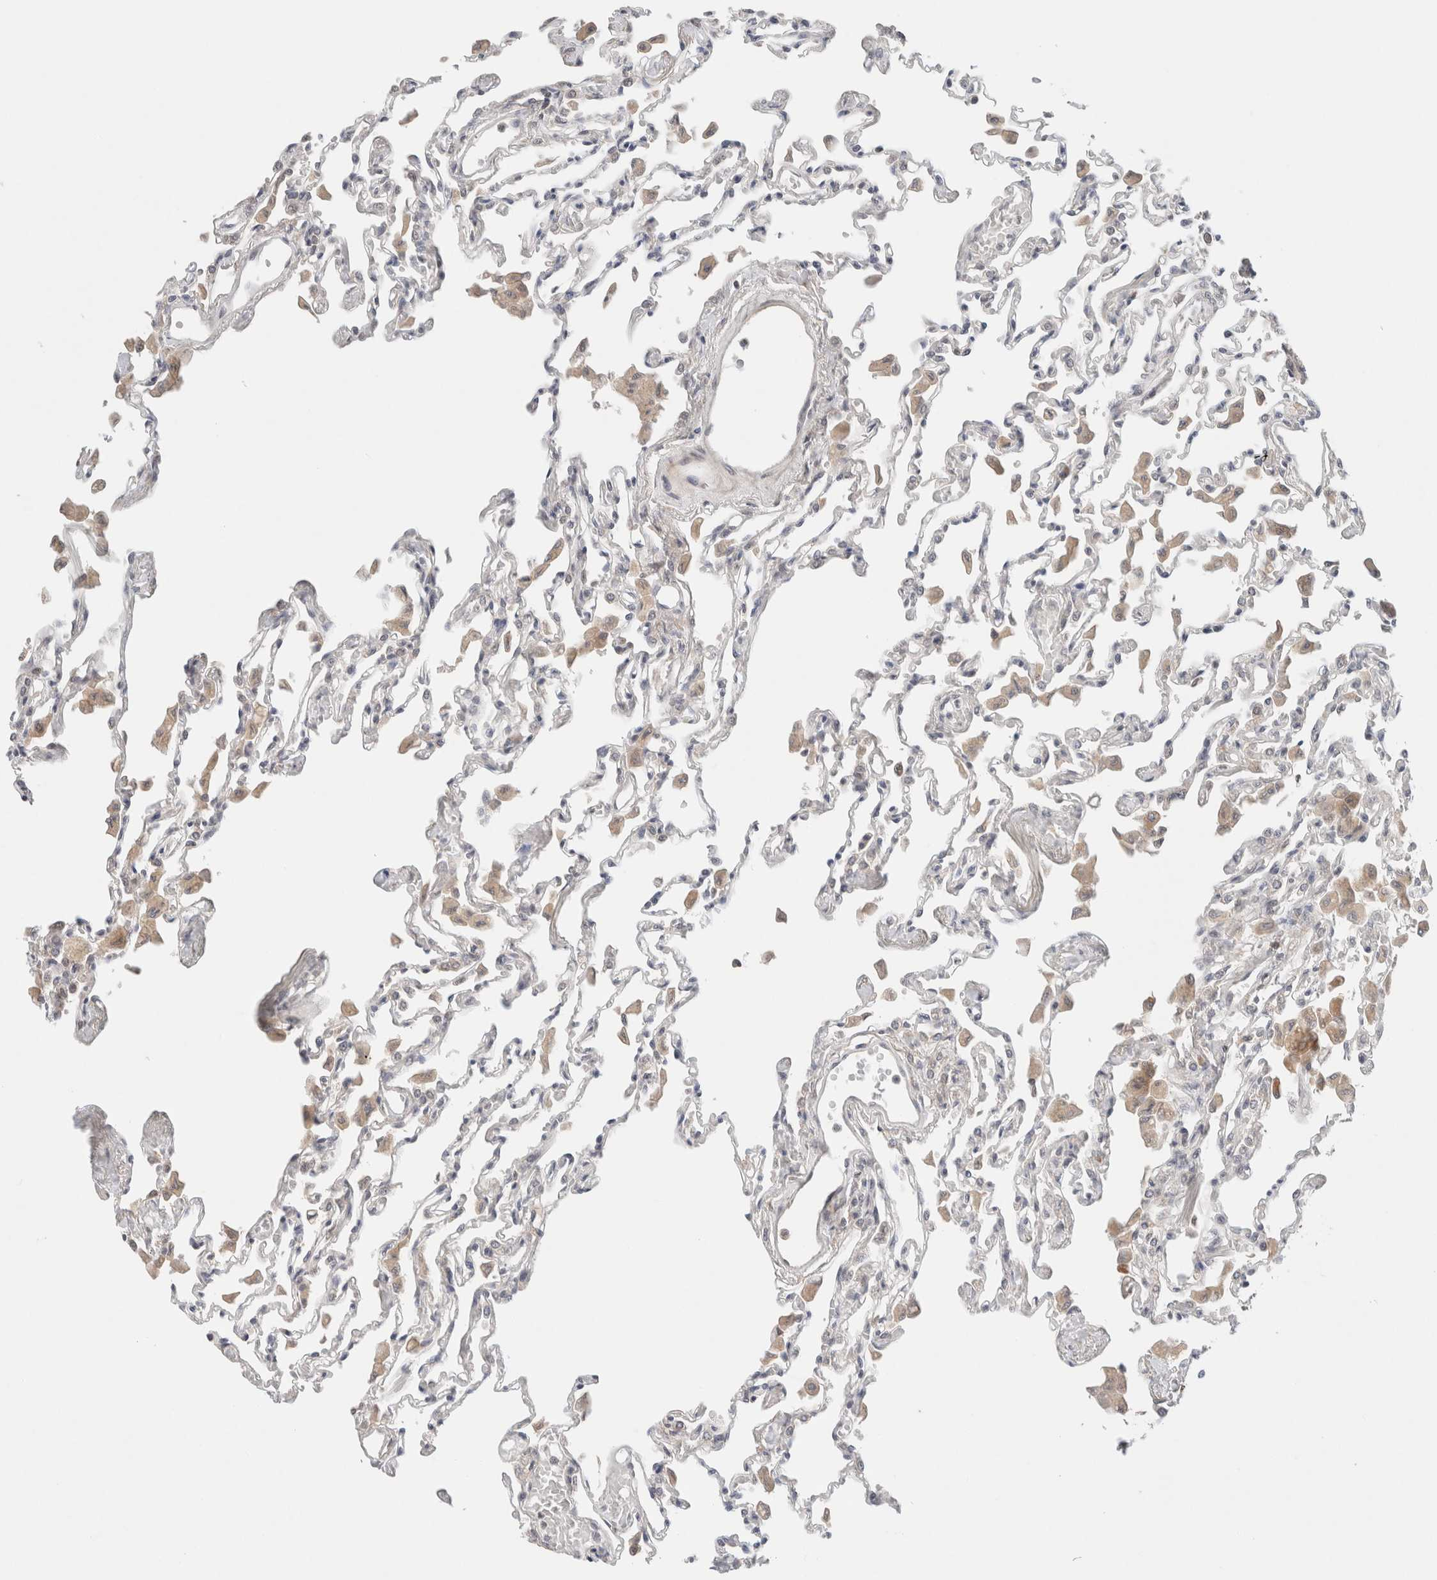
{"staining": {"intensity": "weak", "quantity": "<25%", "location": "cytoplasmic/membranous"}, "tissue": "lung", "cell_type": "Alveolar cells", "image_type": "normal", "snomed": [{"axis": "morphology", "description": "Normal tissue, NOS"}, {"axis": "topography", "description": "Bronchus"}, {"axis": "topography", "description": "Lung"}], "caption": "Benign lung was stained to show a protein in brown. There is no significant positivity in alveolar cells. (DAB (3,3'-diaminobenzidine) immunohistochemistry visualized using brightfield microscopy, high magnification).", "gene": "ERI3", "patient": {"sex": "female", "age": 49}}